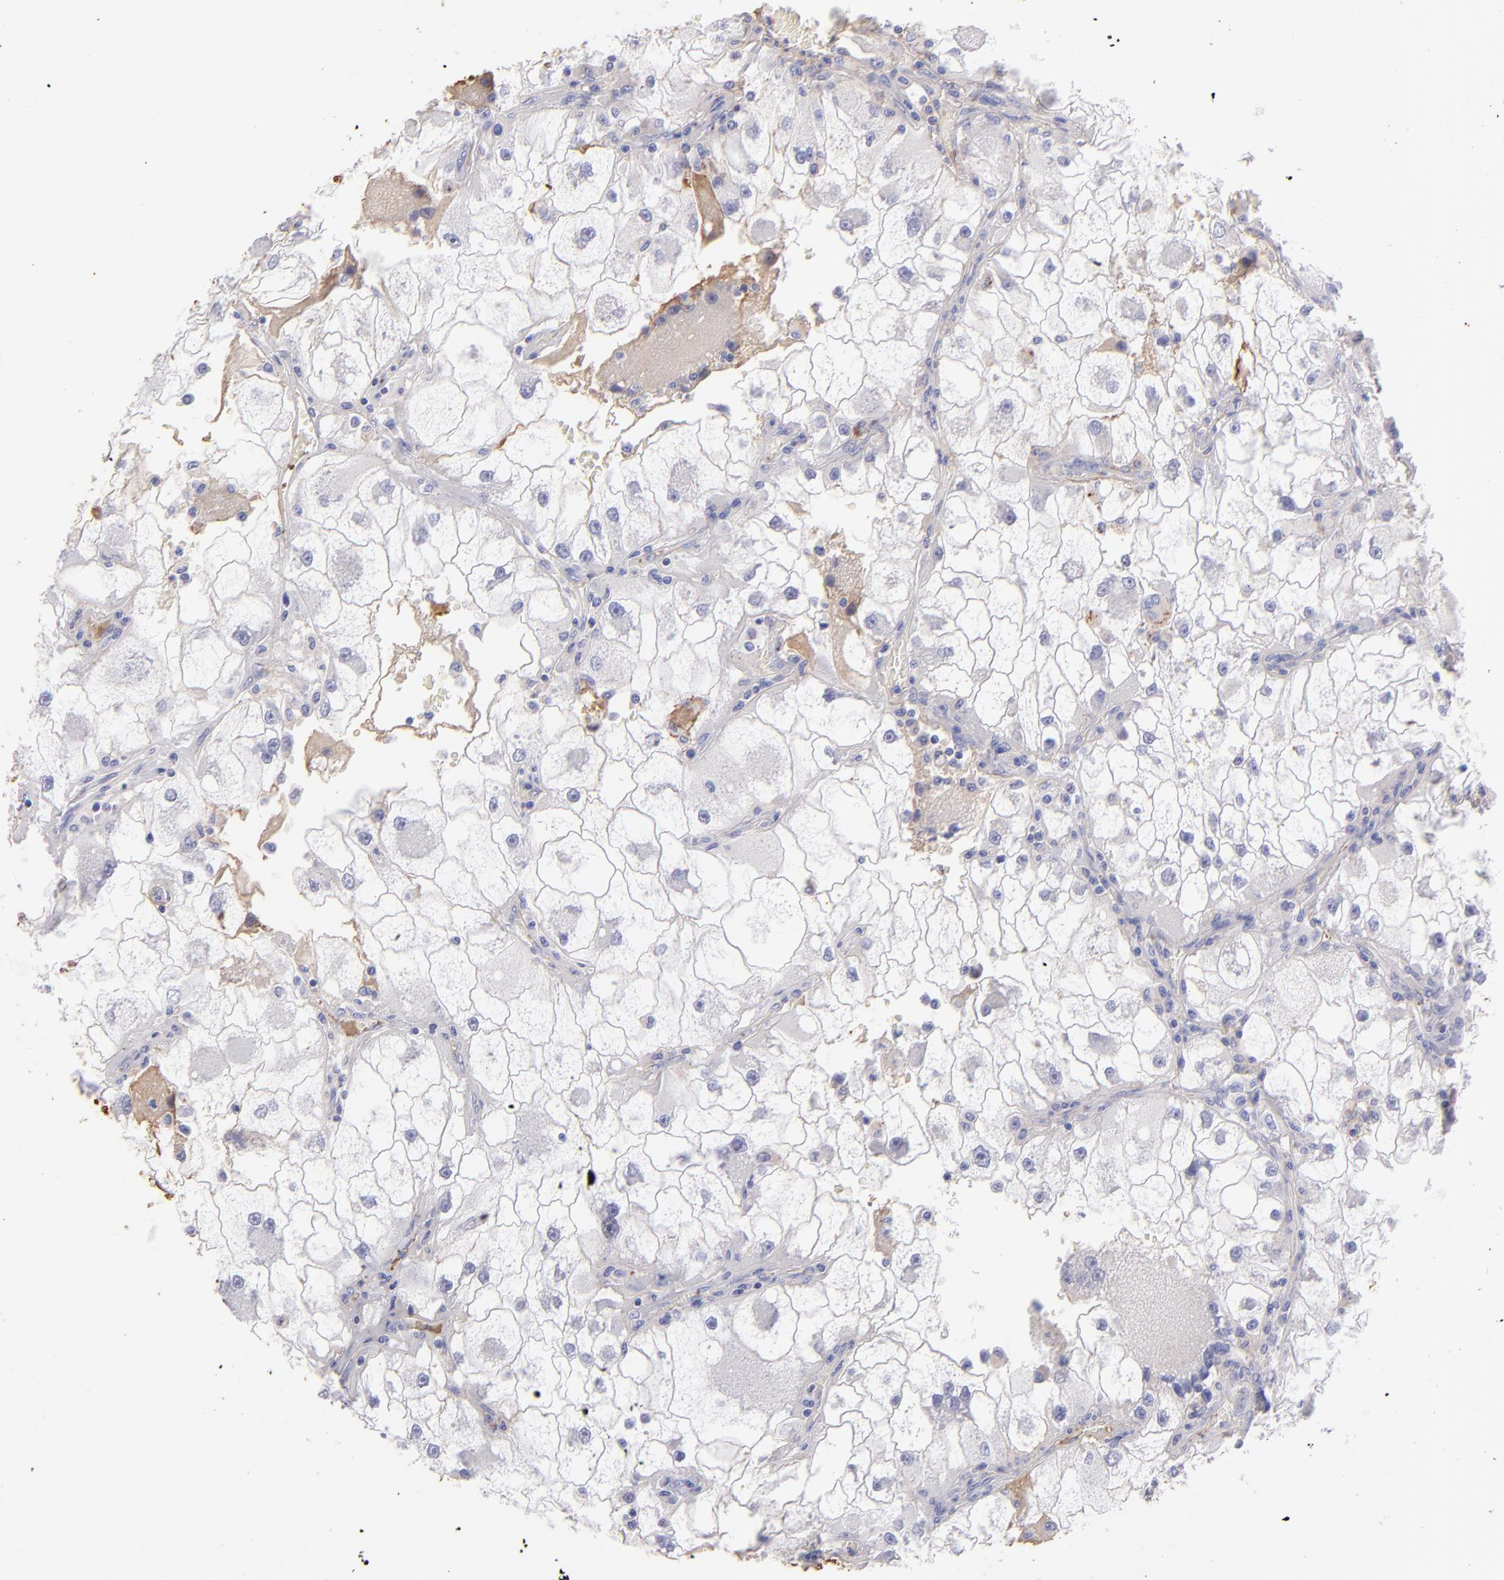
{"staining": {"intensity": "negative", "quantity": "none", "location": "none"}, "tissue": "renal cancer", "cell_type": "Tumor cells", "image_type": "cancer", "snomed": [{"axis": "morphology", "description": "Adenocarcinoma, NOS"}, {"axis": "topography", "description": "Kidney"}], "caption": "This is an immunohistochemistry histopathology image of adenocarcinoma (renal). There is no staining in tumor cells.", "gene": "FGB", "patient": {"sex": "female", "age": 73}}